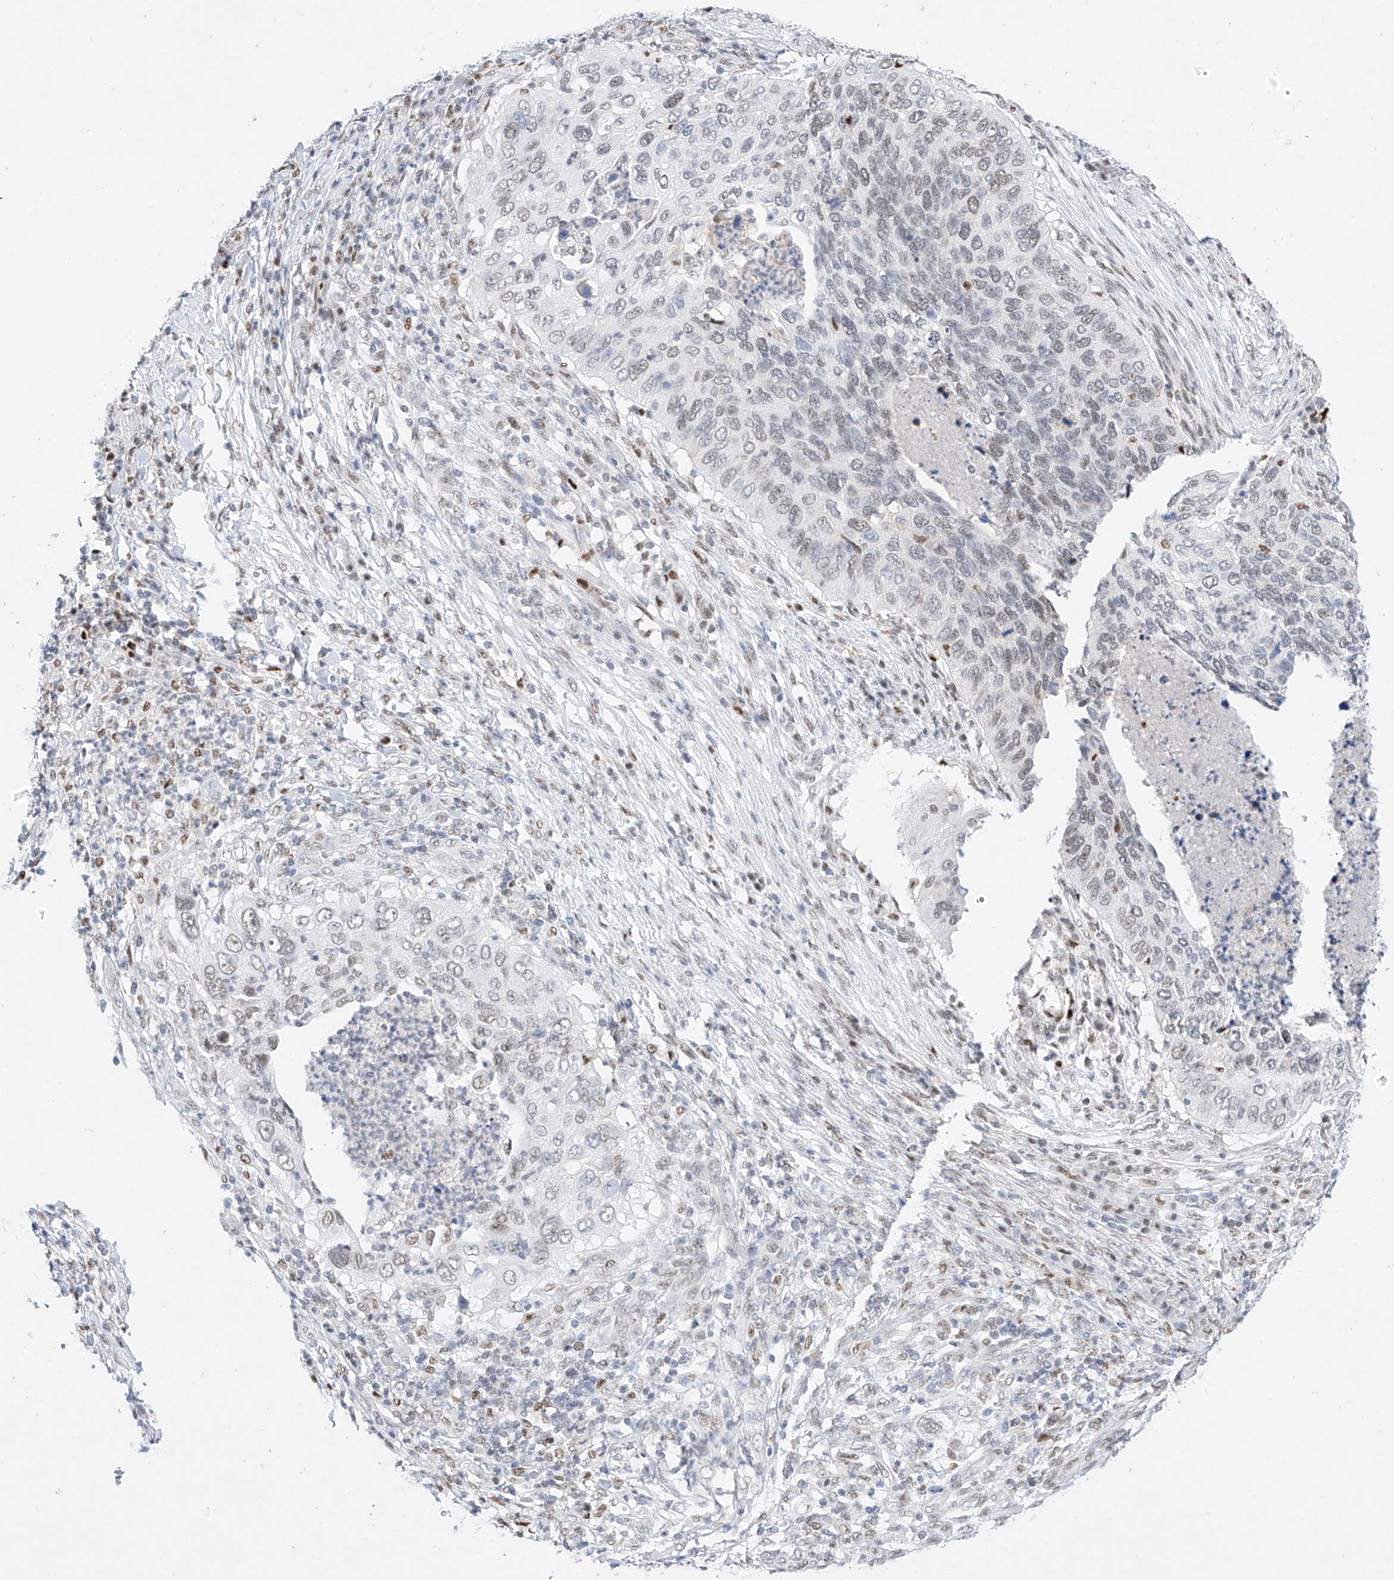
{"staining": {"intensity": "negative", "quantity": "none", "location": "none"}, "tissue": "cervical cancer", "cell_type": "Tumor cells", "image_type": "cancer", "snomed": [{"axis": "morphology", "description": "Squamous cell carcinoma, NOS"}, {"axis": "topography", "description": "Cervix"}], "caption": "Immunohistochemical staining of human cervical cancer displays no significant staining in tumor cells.", "gene": "APIP", "patient": {"sex": "female", "age": 38}}